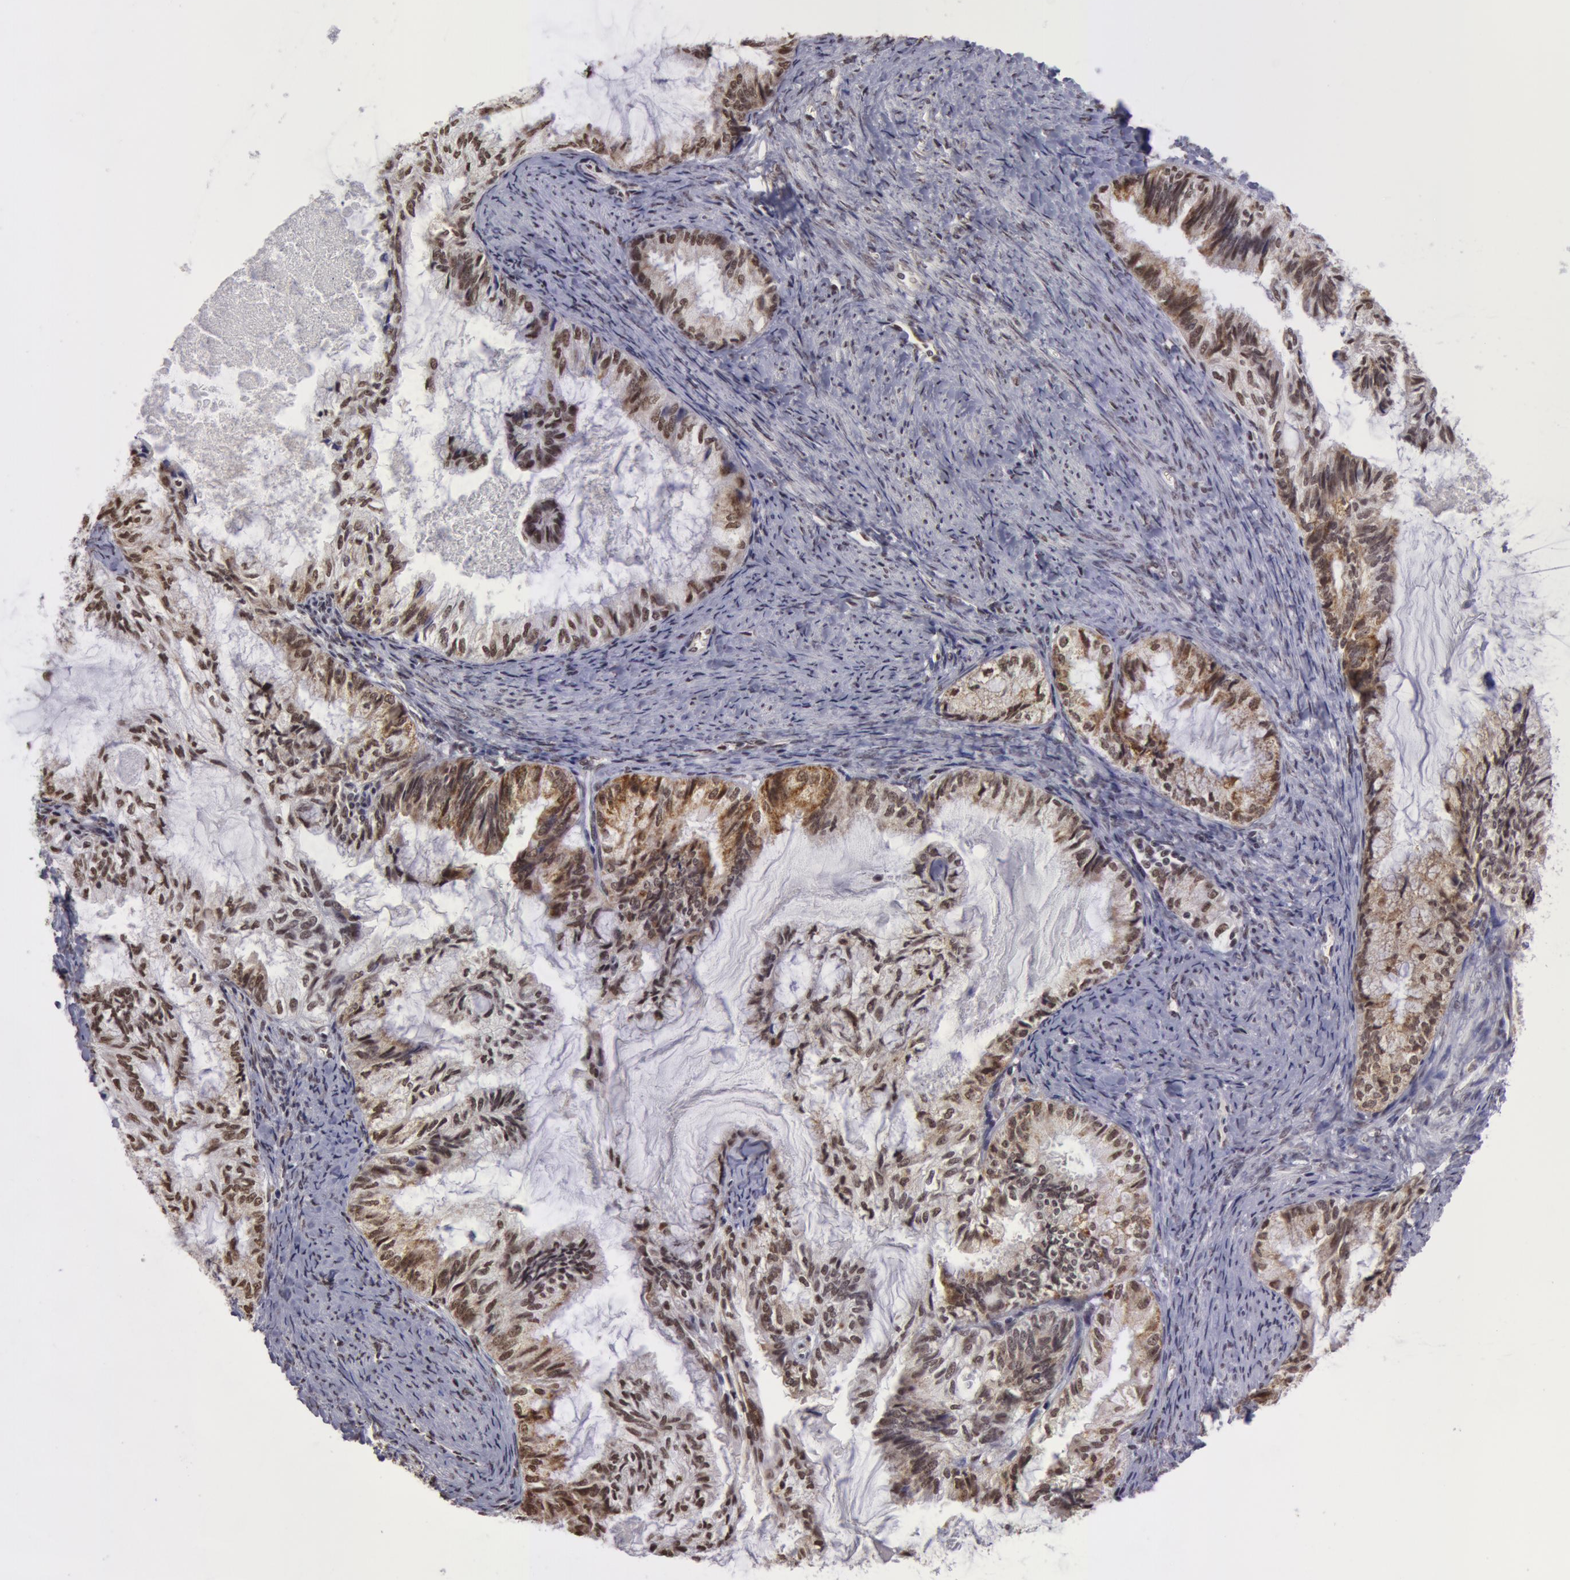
{"staining": {"intensity": "weak", "quantity": "25%-75%", "location": "cytoplasmic/membranous,nuclear"}, "tissue": "endometrial cancer", "cell_type": "Tumor cells", "image_type": "cancer", "snomed": [{"axis": "morphology", "description": "Adenocarcinoma, NOS"}, {"axis": "topography", "description": "Endometrium"}], "caption": "Endometrial cancer tissue shows weak cytoplasmic/membranous and nuclear positivity in about 25%-75% of tumor cells, visualized by immunohistochemistry.", "gene": "VRTN", "patient": {"sex": "female", "age": 86}}